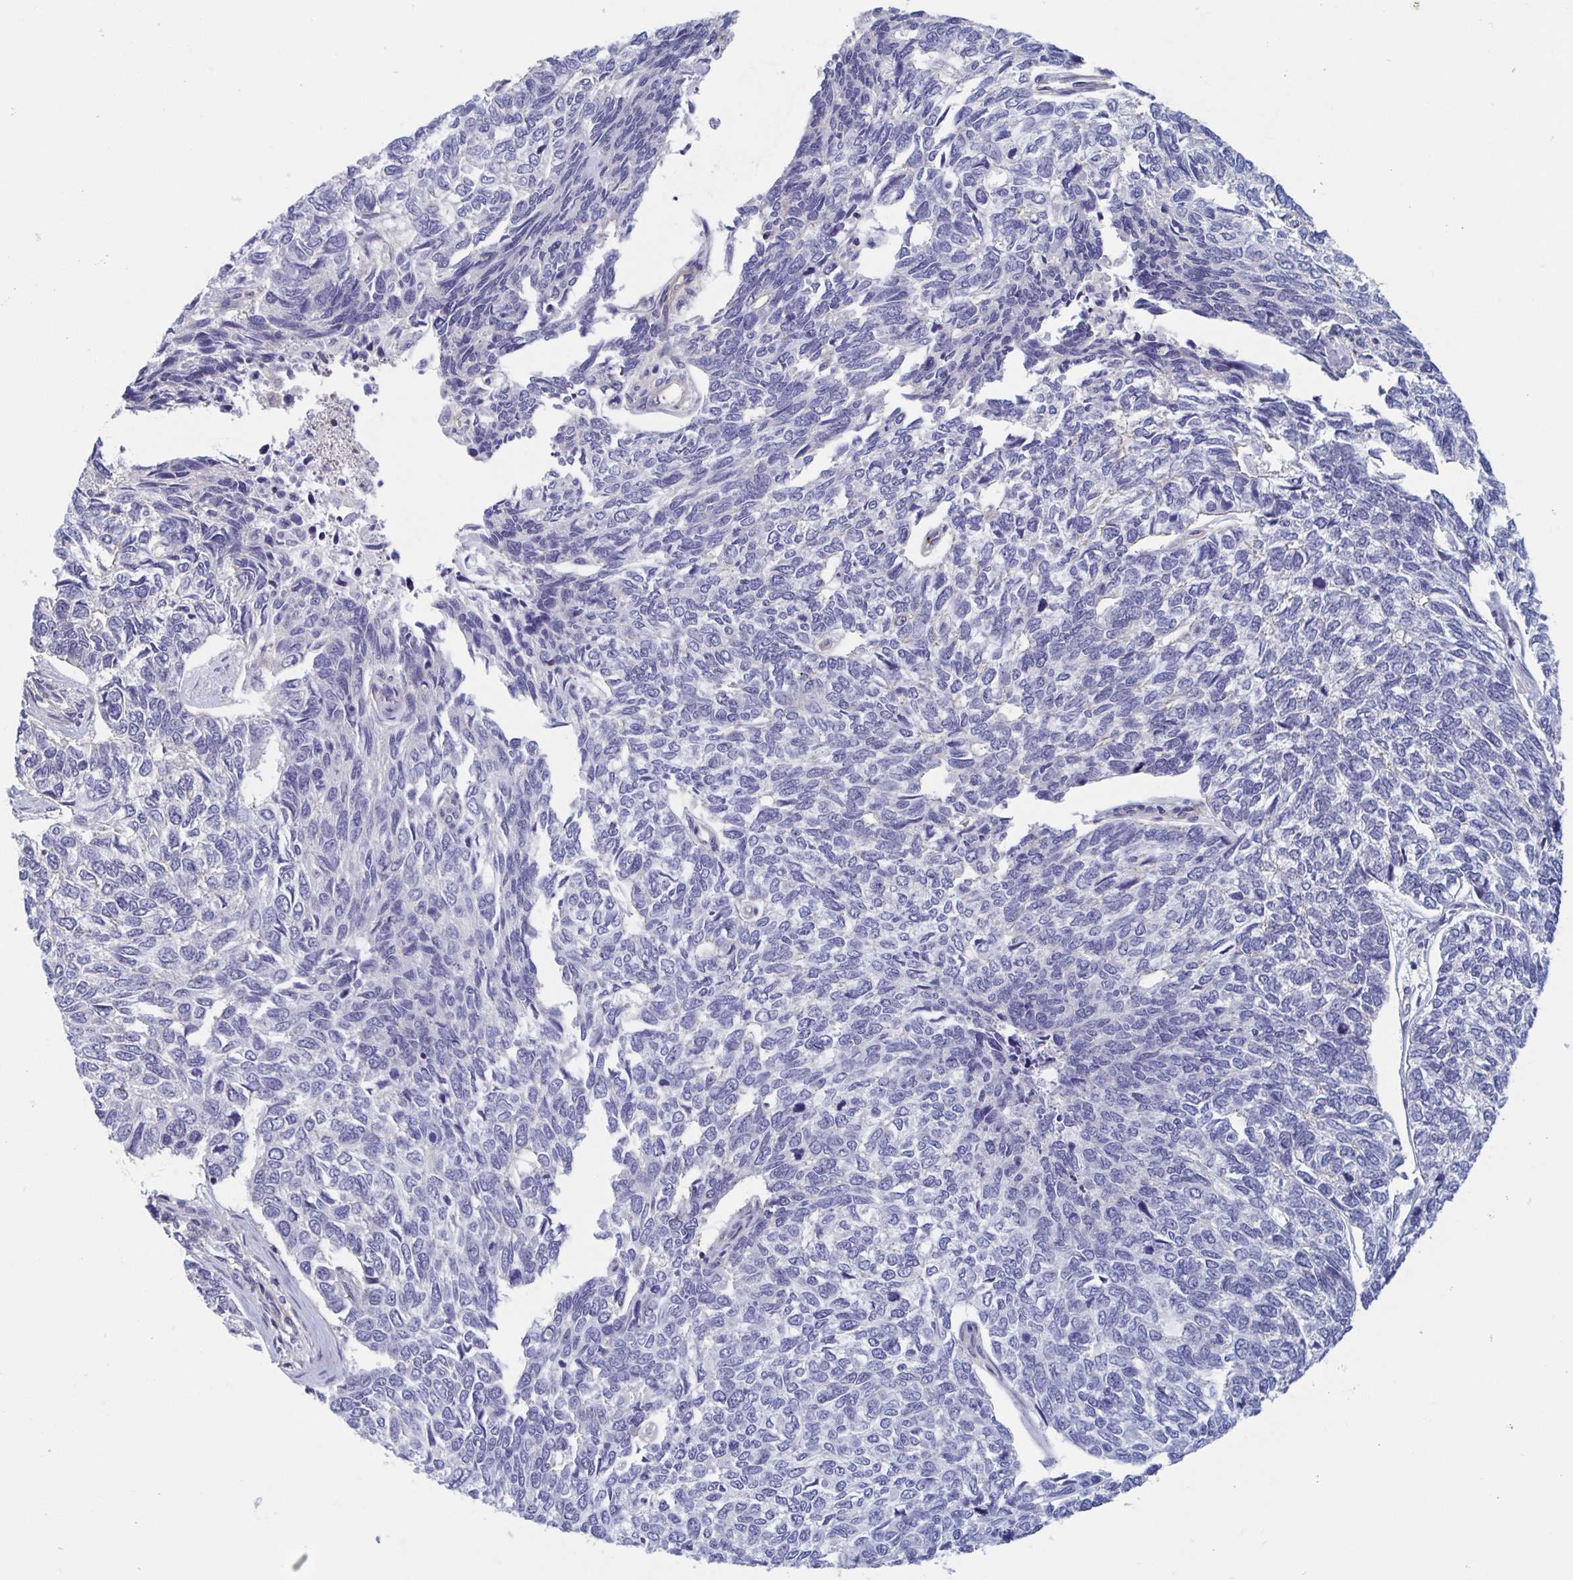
{"staining": {"intensity": "negative", "quantity": "none", "location": "none"}, "tissue": "skin cancer", "cell_type": "Tumor cells", "image_type": "cancer", "snomed": [{"axis": "morphology", "description": "Basal cell carcinoma"}, {"axis": "topography", "description": "Skin"}], "caption": "Immunohistochemical staining of skin cancer (basal cell carcinoma) exhibits no significant expression in tumor cells.", "gene": "LRRC38", "patient": {"sex": "female", "age": 65}}